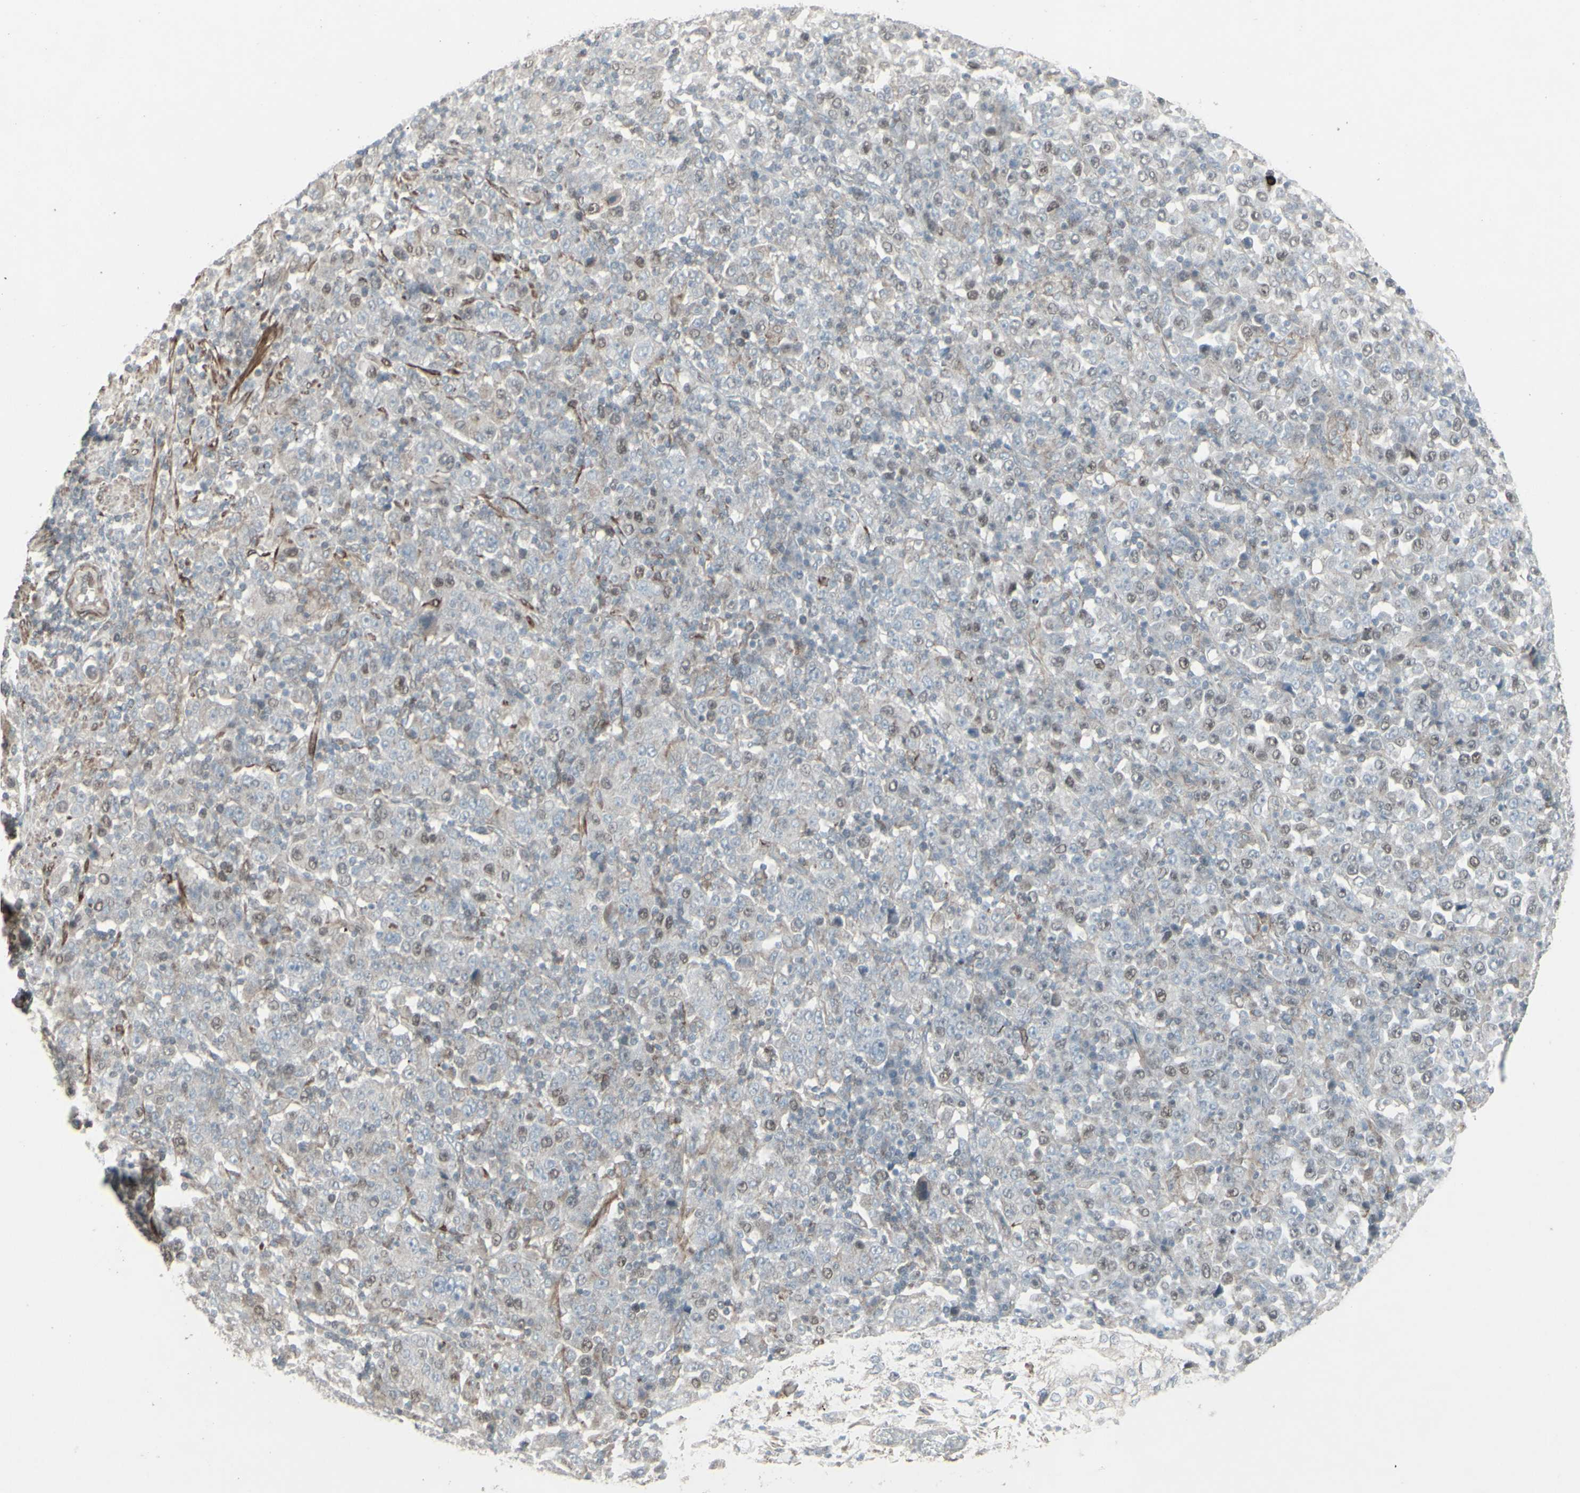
{"staining": {"intensity": "weak", "quantity": "<25%", "location": "nuclear"}, "tissue": "stomach cancer", "cell_type": "Tumor cells", "image_type": "cancer", "snomed": [{"axis": "morphology", "description": "Normal tissue, NOS"}, {"axis": "morphology", "description": "Adenocarcinoma, NOS"}, {"axis": "topography", "description": "Stomach, upper"}, {"axis": "topography", "description": "Stomach"}], "caption": "Histopathology image shows no significant protein staining in tumor cells of adenocarcinoma (stomach). The staining is performed using DAB (3,3'-diaminobenzidine) brown chromogen with nuclei counter-stained in using hematoxylin.", "gene": "GMNN", "patient": {"sex": "male", "age": 59}}